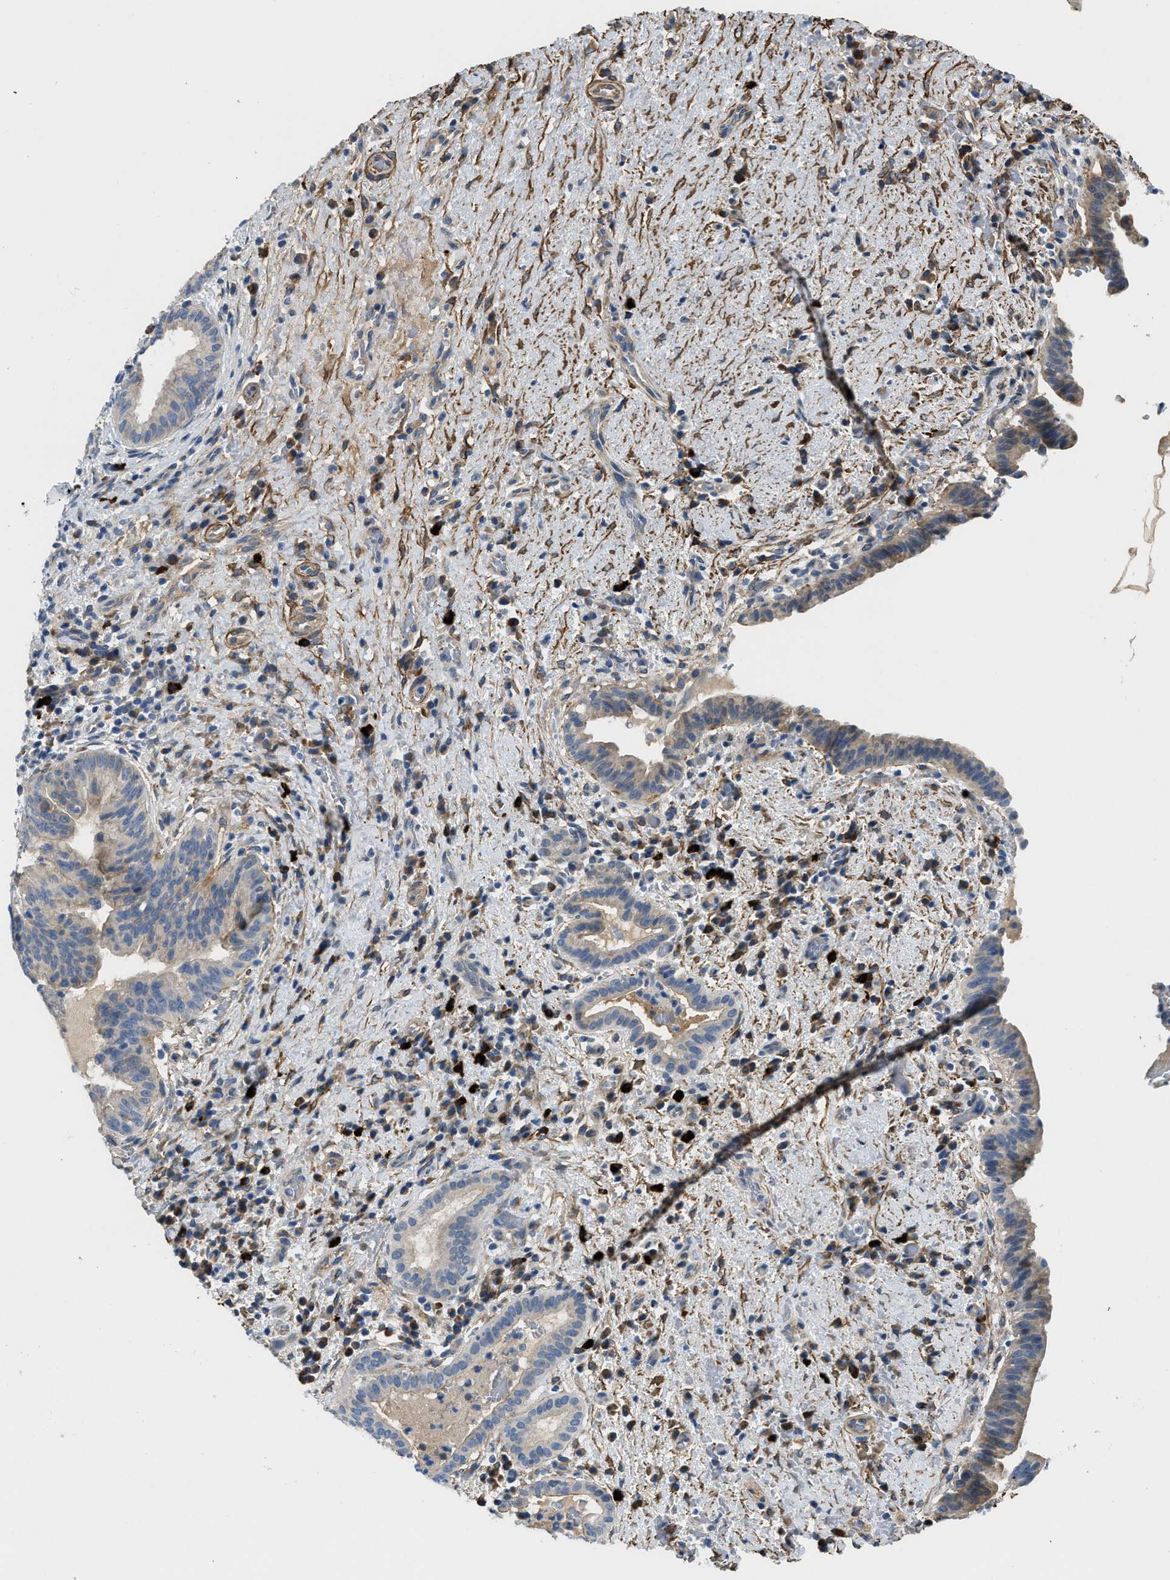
{"staining": {"intensity": "negative", "quantity": "none", "location": "none"}, "tissue": "liver cancer", "cell_type": "Tumor cells", "image_type": "cancer", "snomed": [{"axis": "morphology", "description": "Cholangiocarcinoma"}, {"axis": "topography", "description": "Liver"}], "caption": "IHC image of liver cancer stained for a protein (brown), which shows no expression in tumor cells.", "gene": "BMPR1A", "patient": {"sex": "female", "age": 38}}